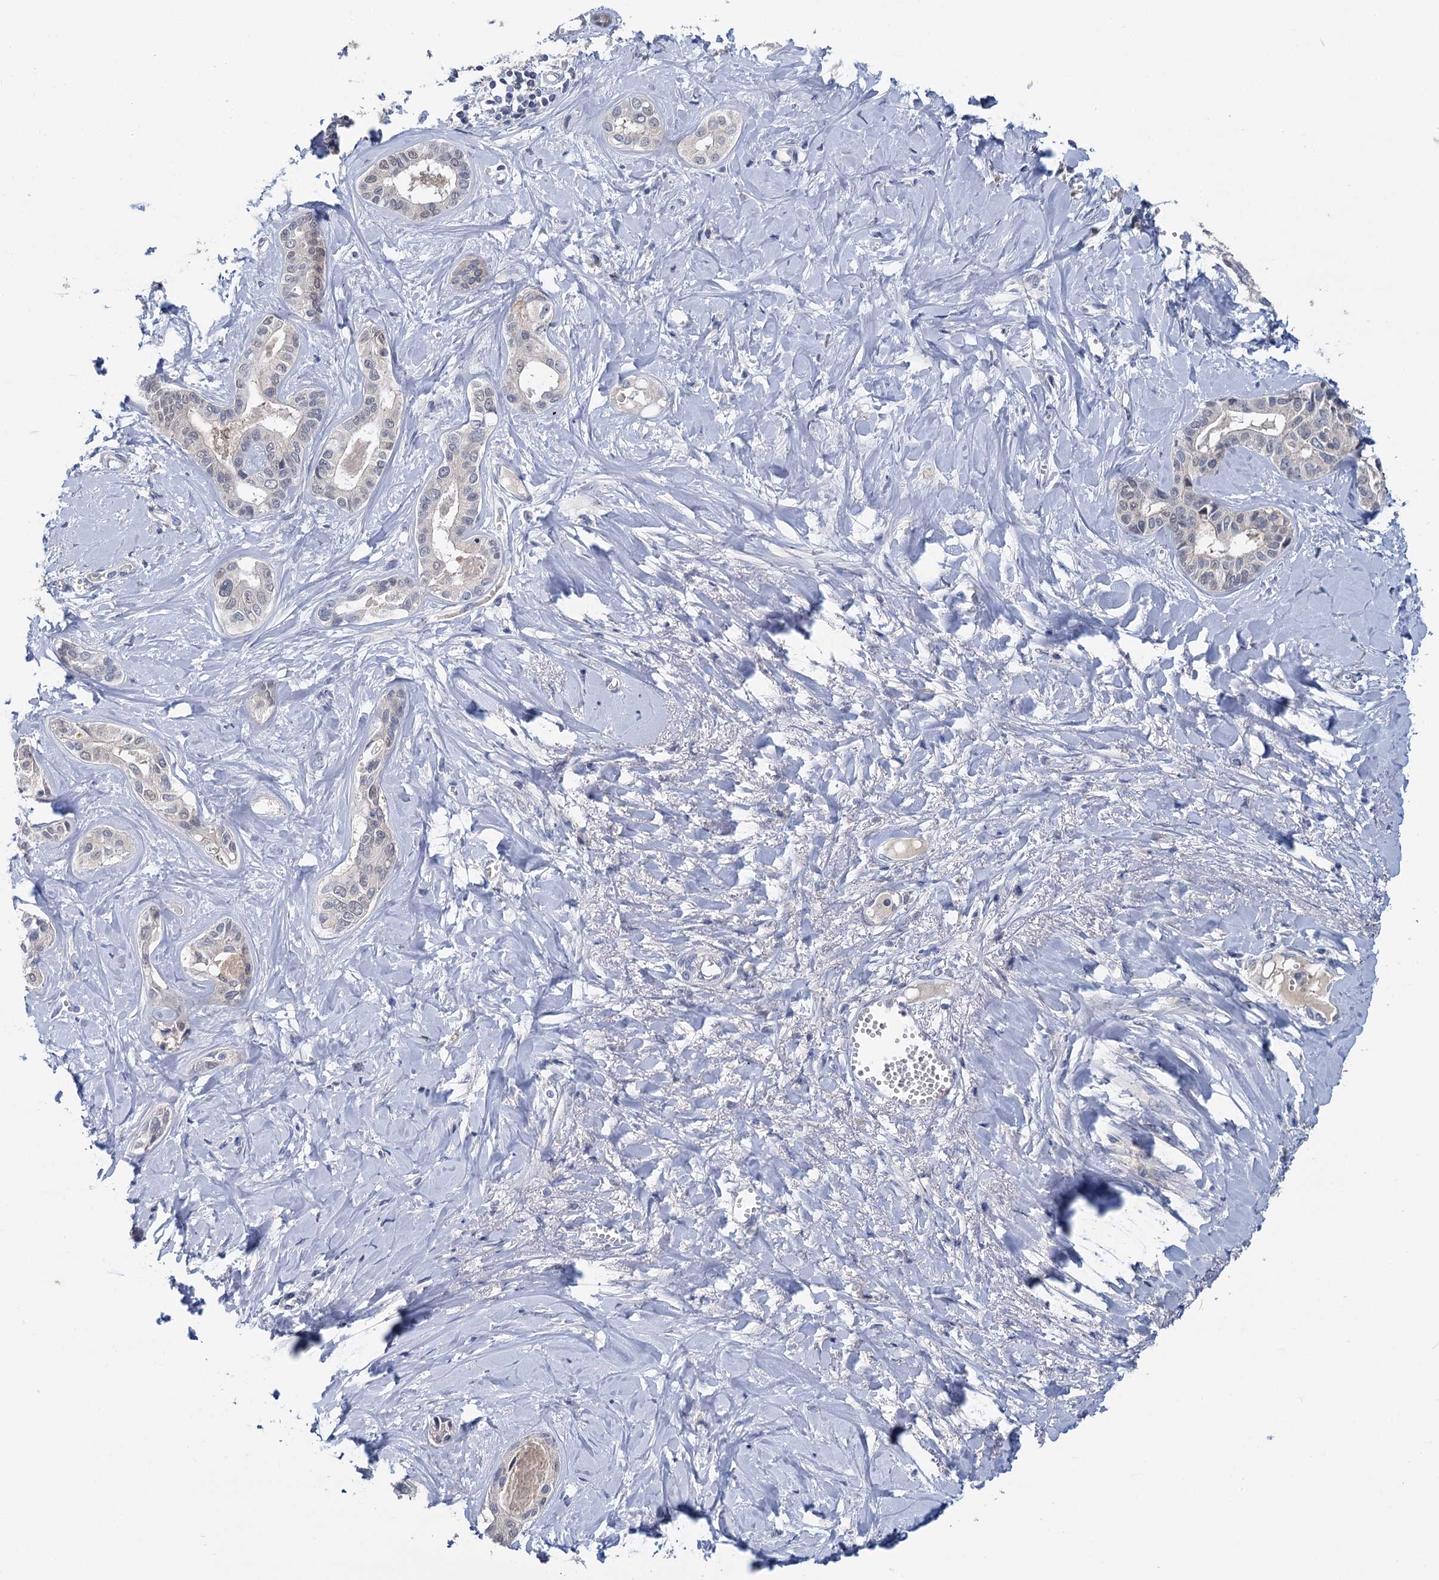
{"staining": {"intensity": "negative", "quantity": "none", "location": "none"}, "tissue": "liver cancer", "cell_type": "Tumor cells", "image_type": "cancer", "snomed": [{"axis": "morphology", "description": "Cholangiocarcinoma"}, {"axis": "topography", "description": "Liver"}], "caption": "Tumor cells show no significant protein positivity in liver cholangiocarcinoma.", "gene": "ANKRD42", "patient": {"sex": "female", "age": 77}}